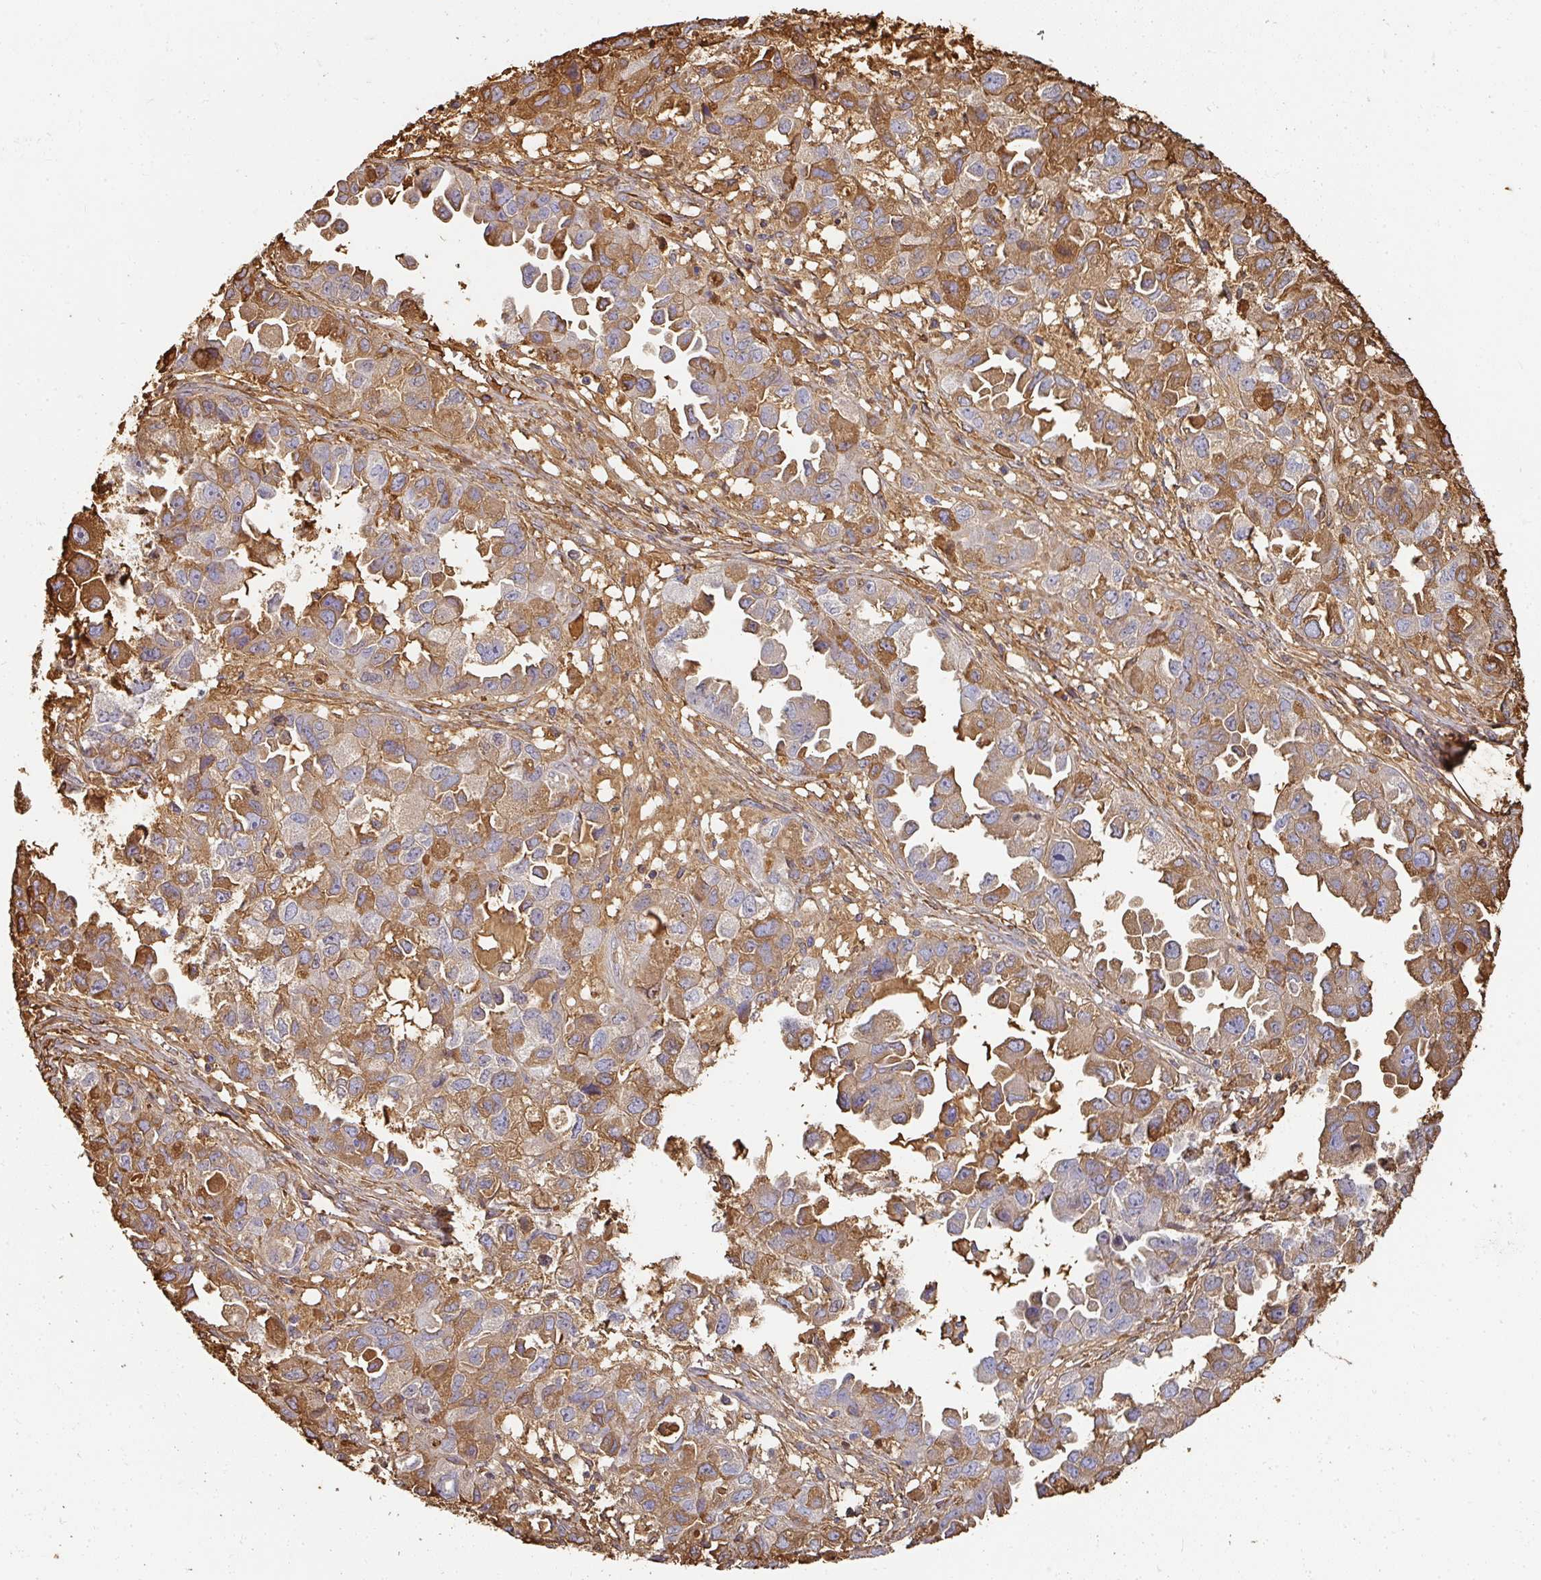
{"staining": {"intensity": "moderate", "quantity": ">75%", "location": "cytoplasmic/membranous"}, "tissue": "ovarian cancer", "cell_type": "Tumor cells", "image_type": "cancer", "snomed": [{"axis": "morphology", "description": "Cystadenocarcinoma, serous, NOS"}, {"axis": "topography", "description": "Ovary"}], "caption": "Ovarian cancer (serous cystadenocarcinoma) stained for a protein (brown) reveals moderate cytoplasmic/membranous positive expression in approximately >75% of tumor cells.", "gene": "ALB", "patient": {"sex": "female", "age": 84}}